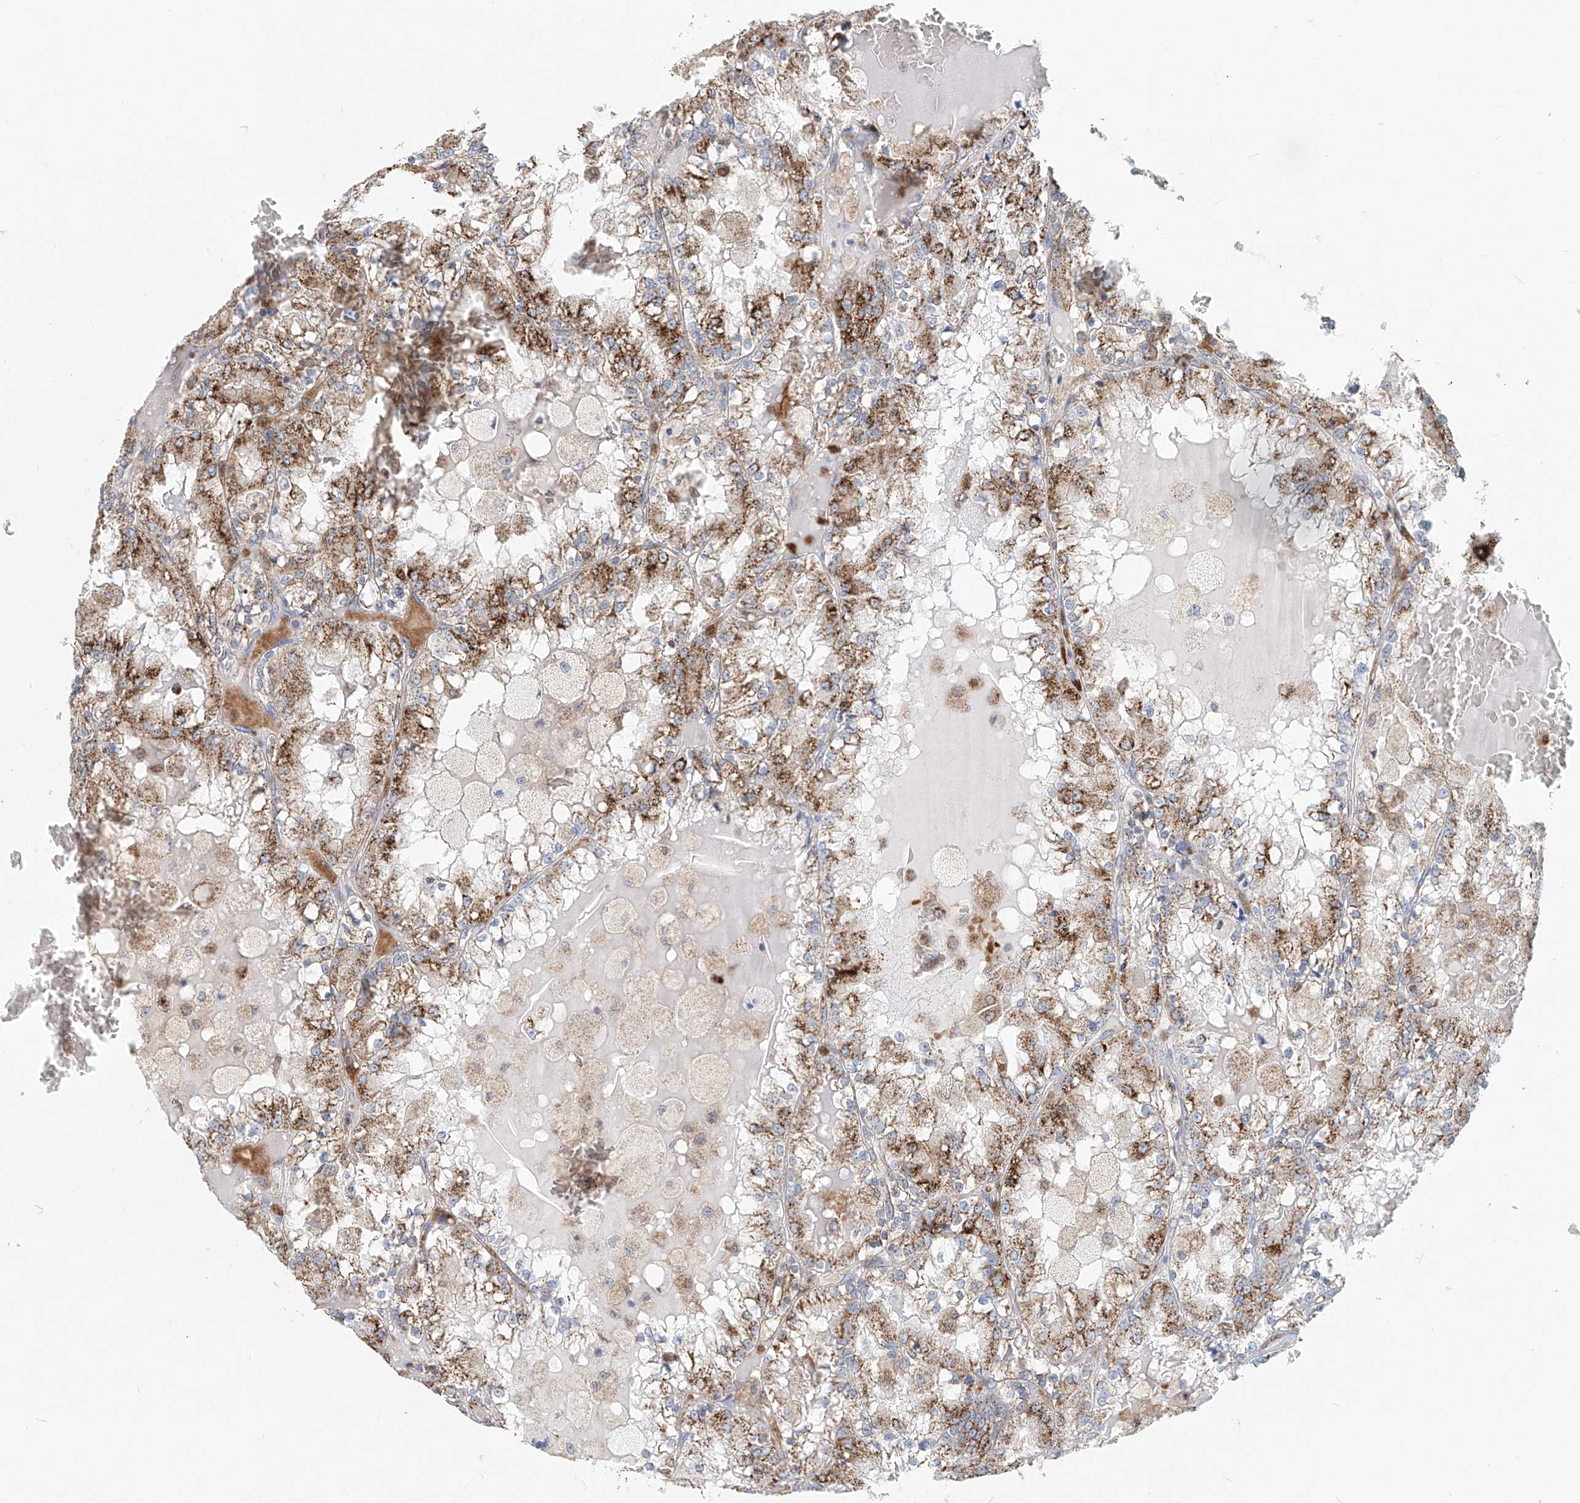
{"staining": {"intensity": "moderate", "quantity": ">75%", "location": "cytoplasmic/membranous"}, "tissue": "renal cancer", "cell_type": "Tumor cells", "image_type": "cancer", "snomed": [{"axis": "morphology", "description": "Adenocarcinoma, NOS"}, {"axis": "topography", "description": "Kidney"}], "caption": "Renal cancer stained with a brown dye shows moderate cytoplasmic/membranous positive staining in approximately >75% of tumor cells.", "gene": "PTPRA", "patient": {"sex": "female", "age": 56}}